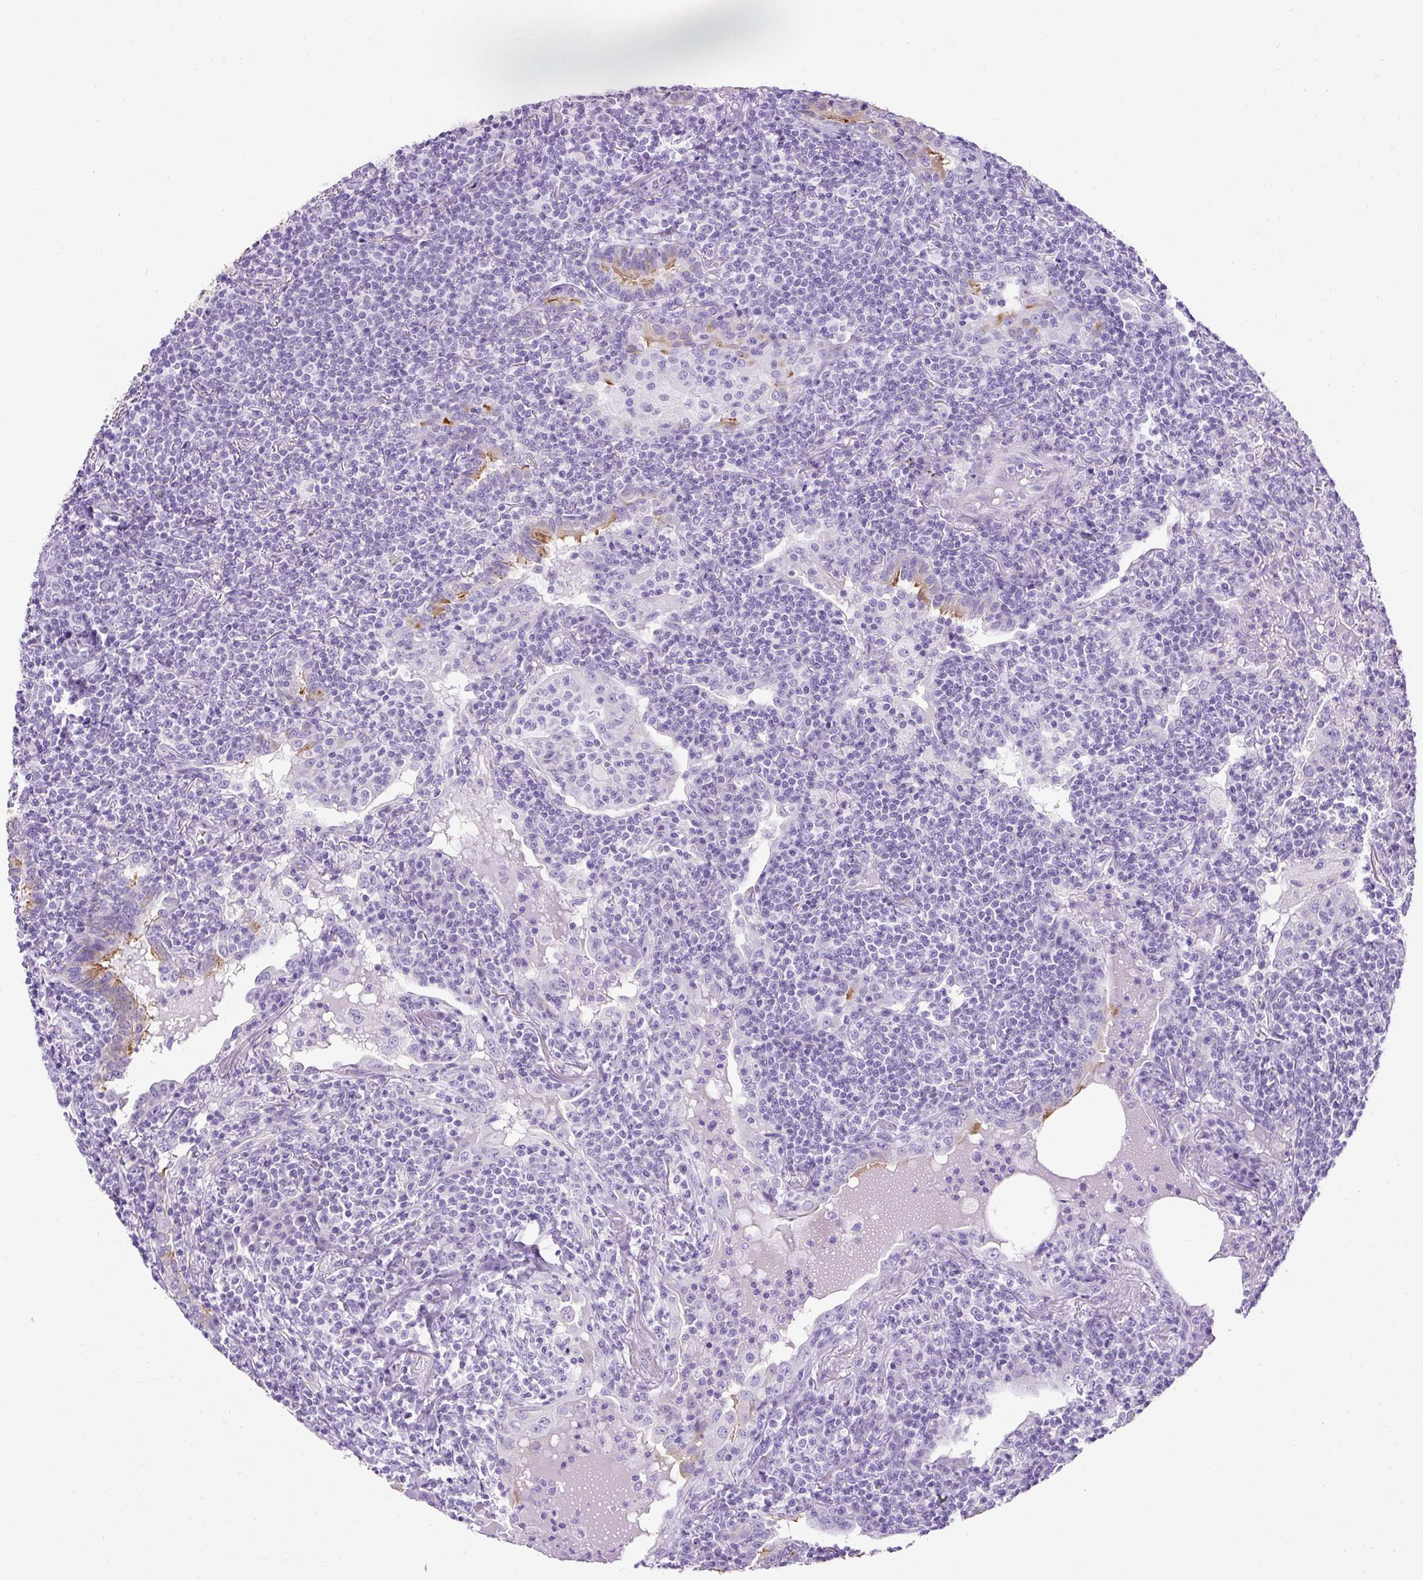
{"staining": {"intensity": "negative", "quantity": "none", "location": "none"}, "tissue": "lymphoma", "cell_type": "Tumor cells", "image_type": "cancer", "snomed": [{"axis": "morphology", "description": "Malignant lymphoma, non-Hodgkin's type, Low grade"}, {"axis": "topography", "description": "Lung"}], "caption": "High magnification brightfield microscopy of malignant lymphoma, non-Hodgkin's type (low-grade) stained with DAB (brown) and counterstained with hematoxylin (blue): tumor cells show no significant staining.", "gene": "C2CD4C", "patient": {"sex": "female", "age": 71}}